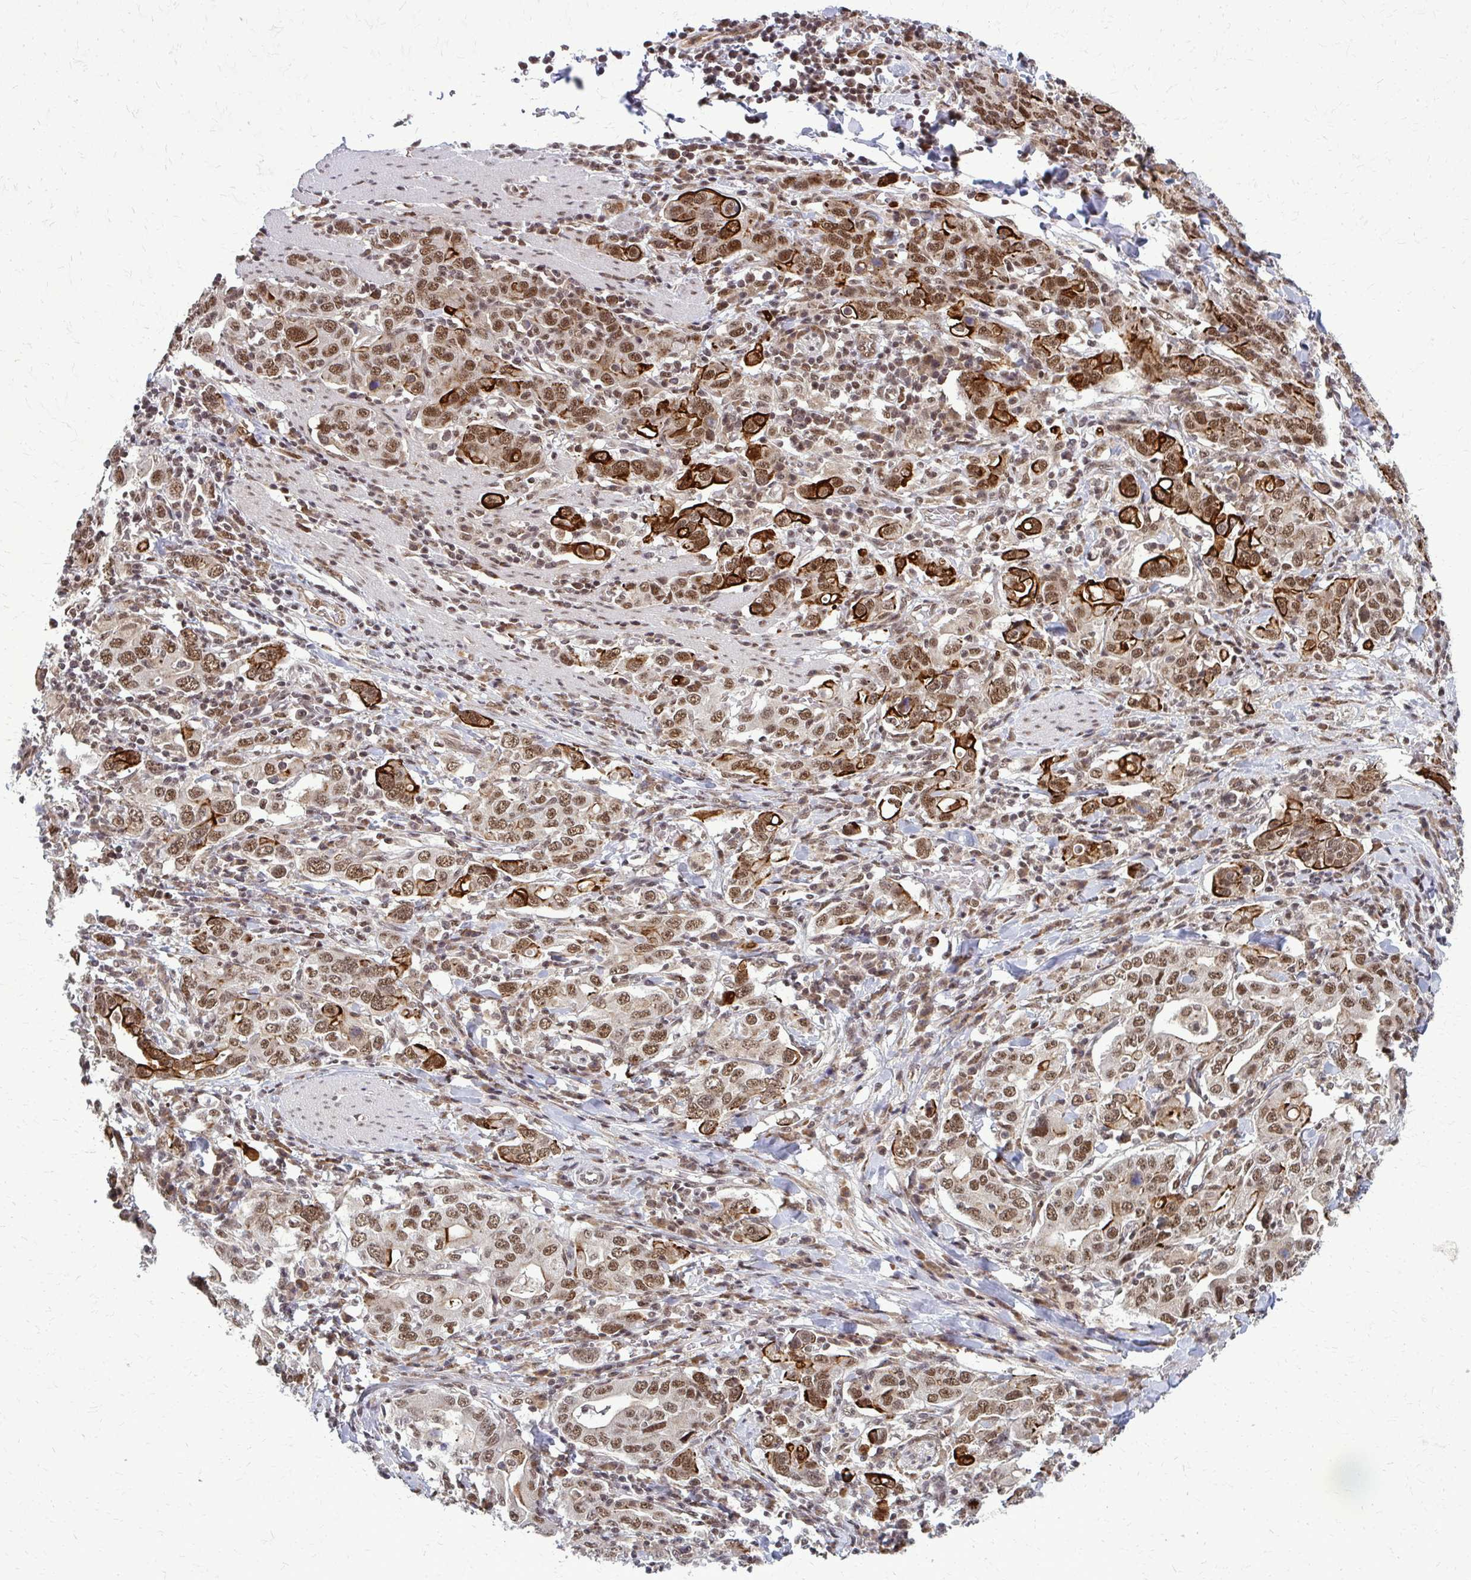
{"staining": {"intensity": "strong", "quantity": "25%-75%", "location": "cytoplasmic/membranous,nuclear"}, "tissue": "stomach cancer", "cell_type": "Tumor cells", "image_type": "cancer", "snomed": [{"axis": "morphology", "description": "Adenocarcinoma, NOS"}, {"axis": "topography", "description": "Stomach, upper"}, {"axis": "topography", "description": "Stomach"}], "caption": "A high amount of strong cytoplasmic/membranous and nuclear staining is appreciated in approximately 25%-75% of tumor cells in stomach adenocarcinoma tissue.", "gene": "HDAC3", "patient": {"sex": "male", "age": 62}}